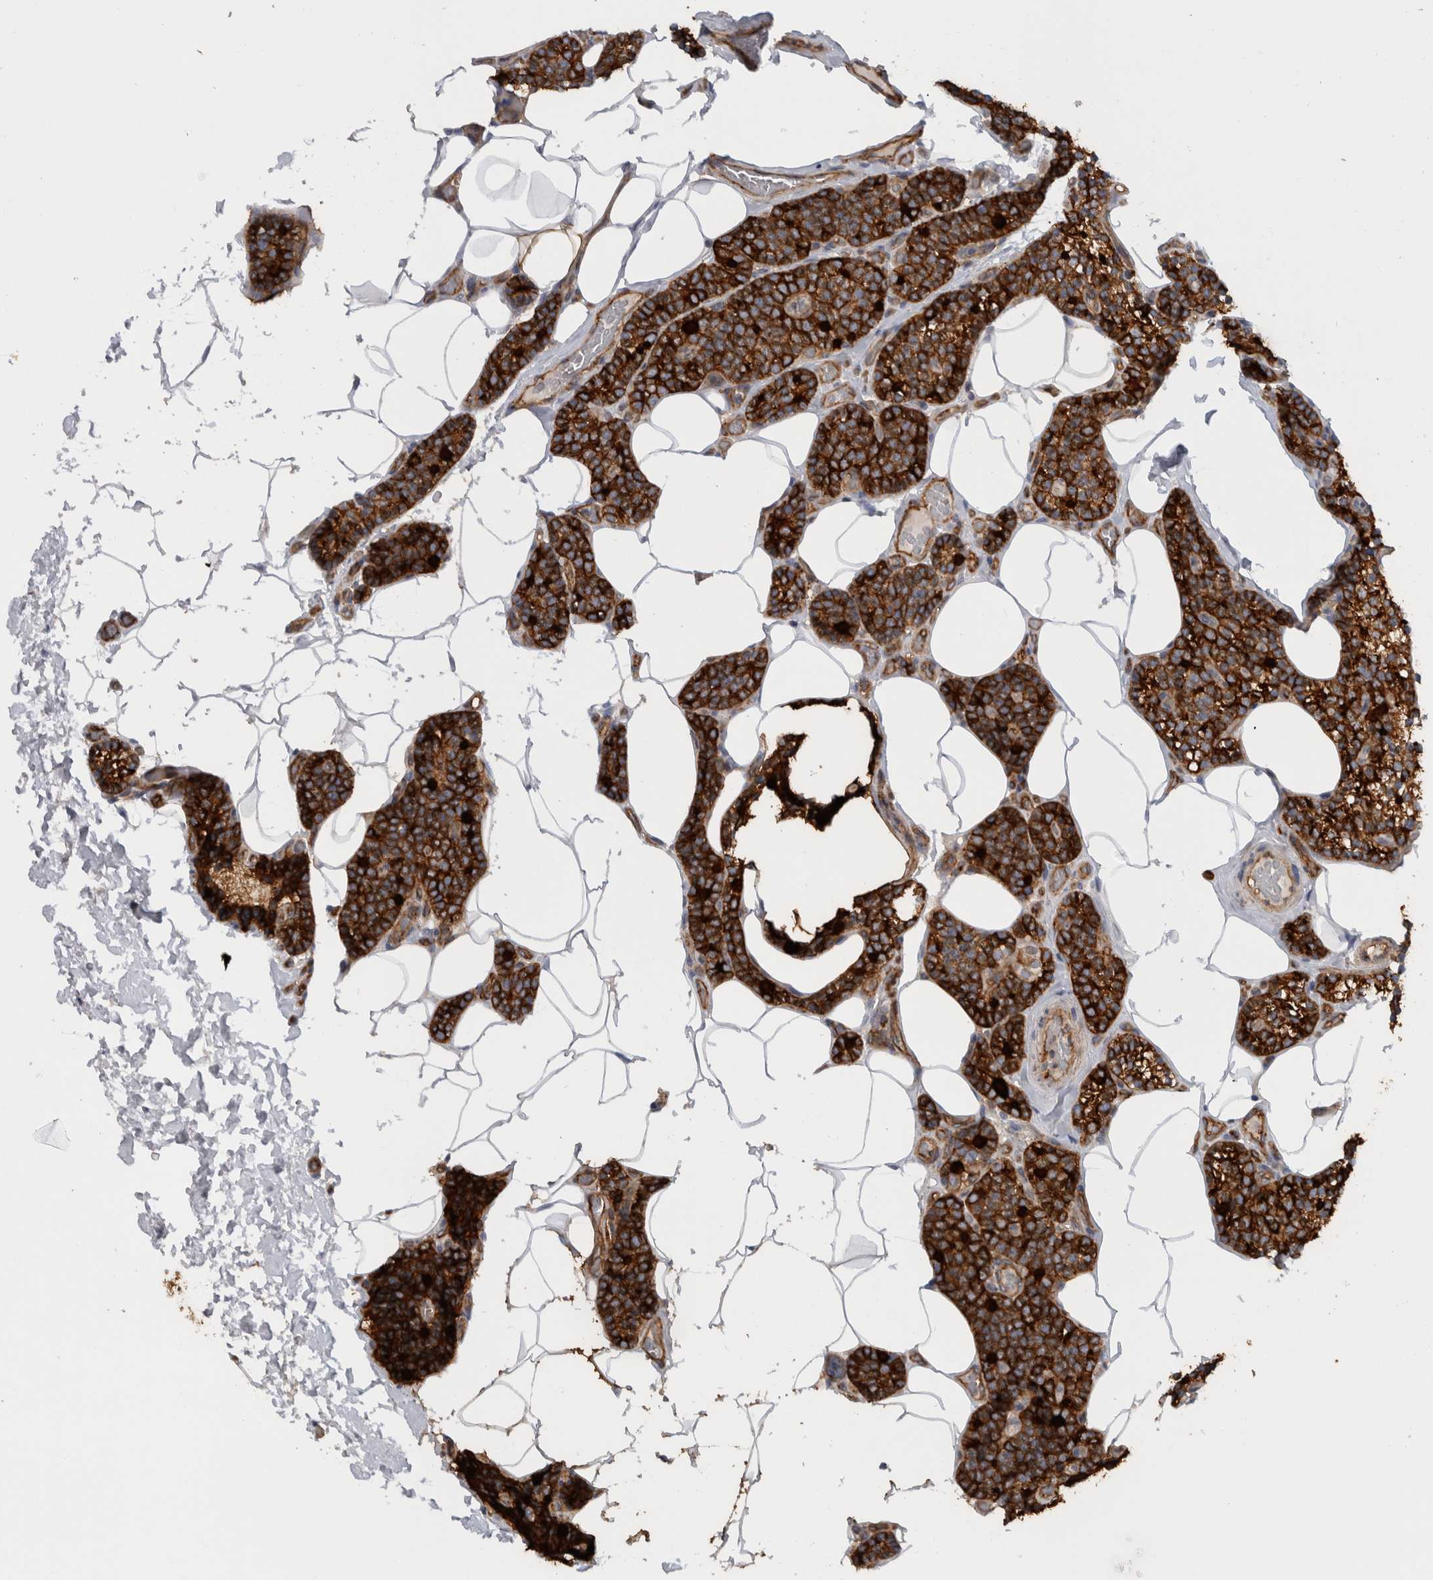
{"staining": {"intensity": "strong", "quantity": ">75%", "location": "cytoplasmic/membranous"}, "tissue": "parathyroid gland", "cell_type": "Glandular cells", "image_type": "normal", "snomed": [{"axis": "morphology", "description": "Normal tissue, NOS"}, {"axis": "topography", "description": "Parathyroid gland"}], "caption": "This micrograph shows immunohistochemistry staining of unremarkable parathyroid gland, with high strong cytoplasmic/membranous positivity in about >75% of glandular cells.", "gene": "CD59", "patient": {"sex": "male", "age": 52}}